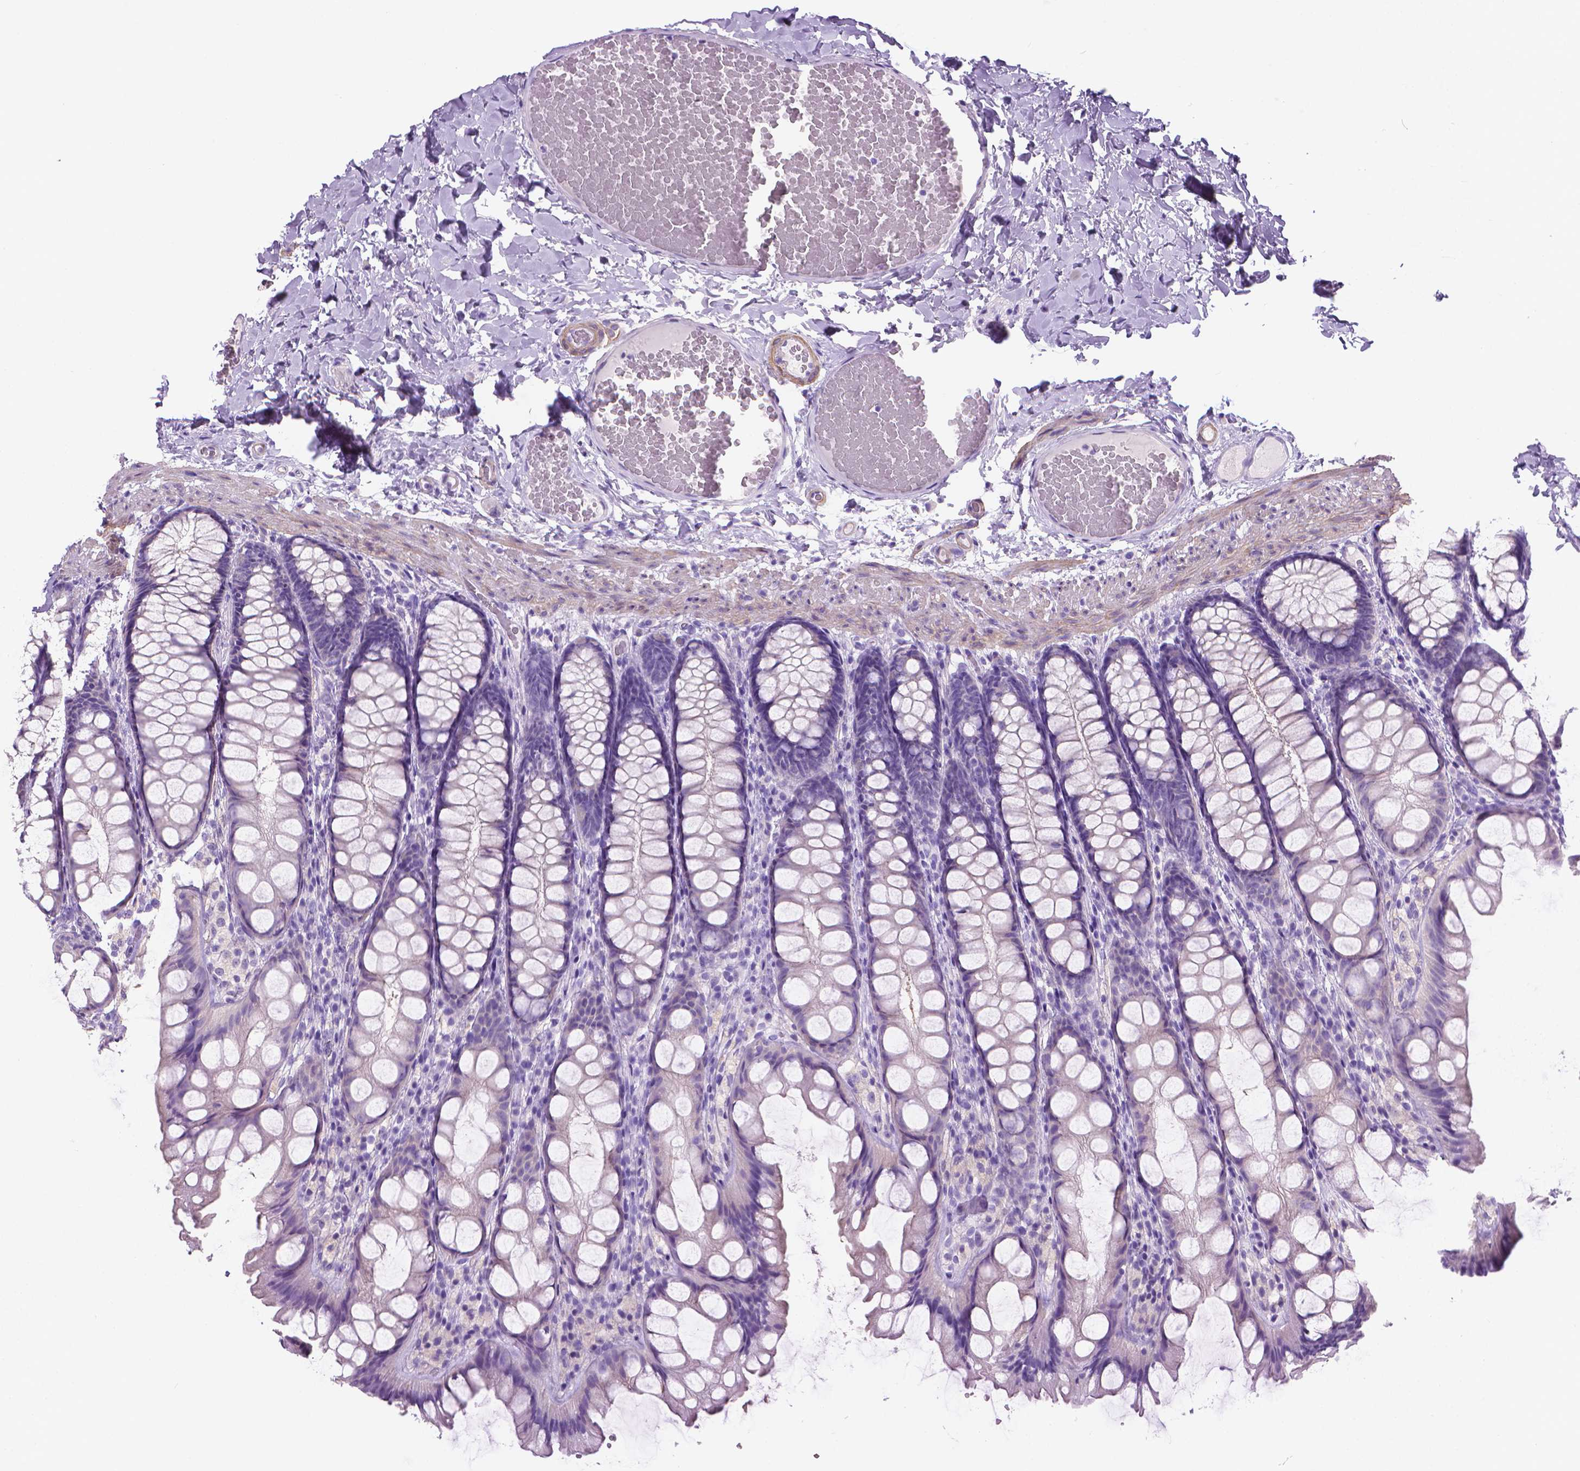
{"staining": {"intensity": "negative", "quantity": "none", "location": "none"}, "tissue": "colon", "cell_type": "Endothelial cells", "image_type": "normal", "snomed": [{"axis": "morphology", "description": "Normal tissue, NOS"}, {"axis": "topography", "description": "Colon"}], "caption": "This image is of benign colon stained with immunohistochemistry to label a protein in brown with the nuclei are counter-stained blue. There is no staining in endothelial cells. (DAB immunohistochemistry, high magnification).", "gene": "FASN", "patient": {"sex": "male", "age": 47}}